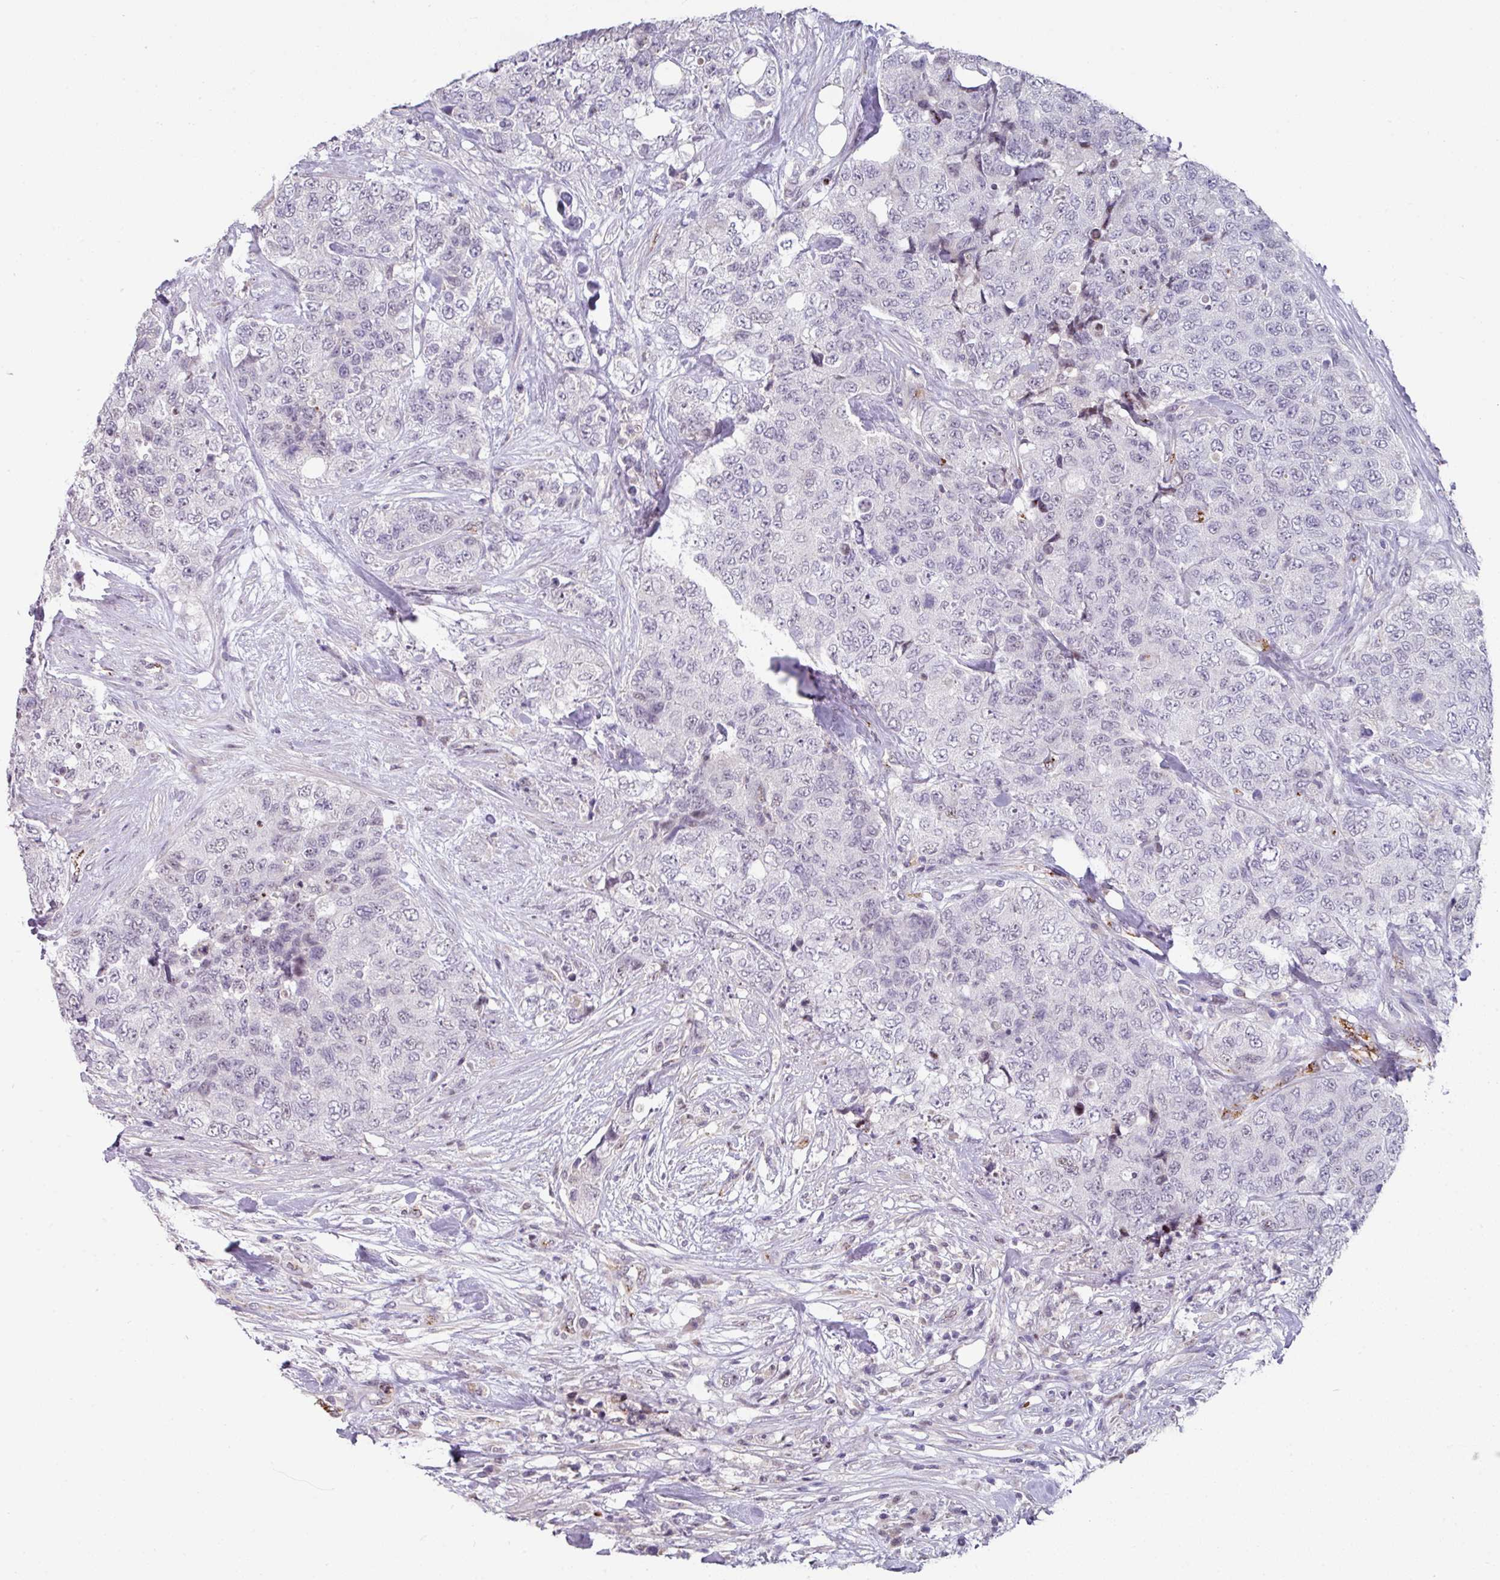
{"staining": {"intensity": "negative", "quantity": "none", "location": "none"}, "tissue": "urothelial cancer", "cell_type": "Tumor cells", "image_type": "cancer", "snomed": [{"axis": "morphology", "description": "Urothelial carcinoma, High grade"}, {"axis": "topography", "description": "Urinary bladder"}], "caption": "A high-resolution micrograph shows immunohistochemistry (IHC) staining of urothelial carcinoma (high-grade), which shows no significant staining in tumor cells.", "gene": "SIDT2", "patient": {"sex": "female", "age": 78}}